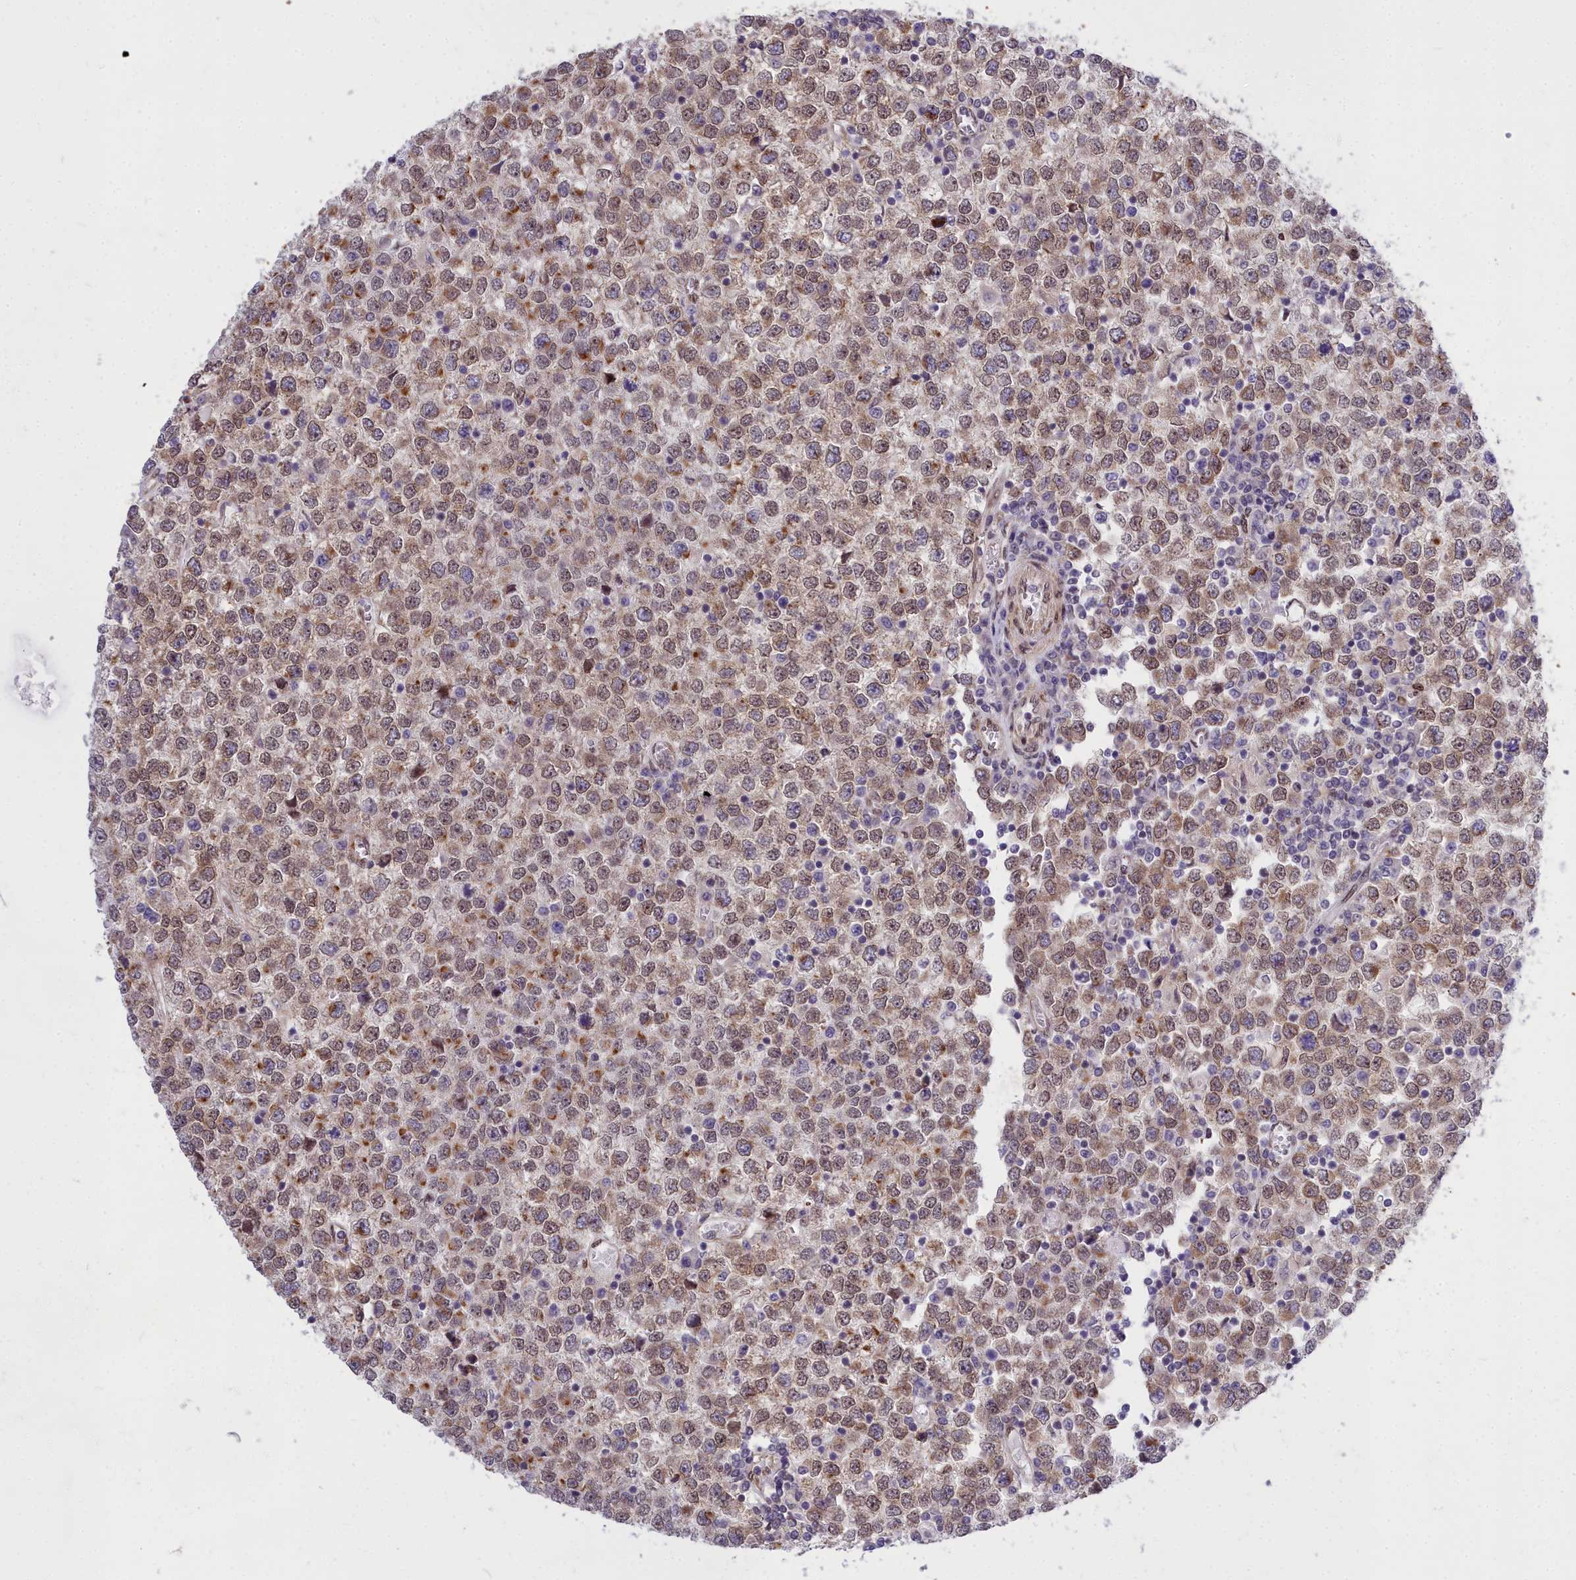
{"staining": {"intensity": "weak", "quantity": "25%-75%", "location": "nuclear"}, "tissue": "testis cancer", "cell_type": "Tumor cells", "image_type": "cancer", "snomed": [{"axis": "morphology", "description": "Seminoma, NOS"}, {"axis": "topography", "description": "Testis"}], "caption": "A micrograph of human testis cancer (seminoma) stained for a protein shows weak nuclear brown staining in tumor cells.", "gene": "ABCB8", "patient": {"sex": "male", "age": 65}}